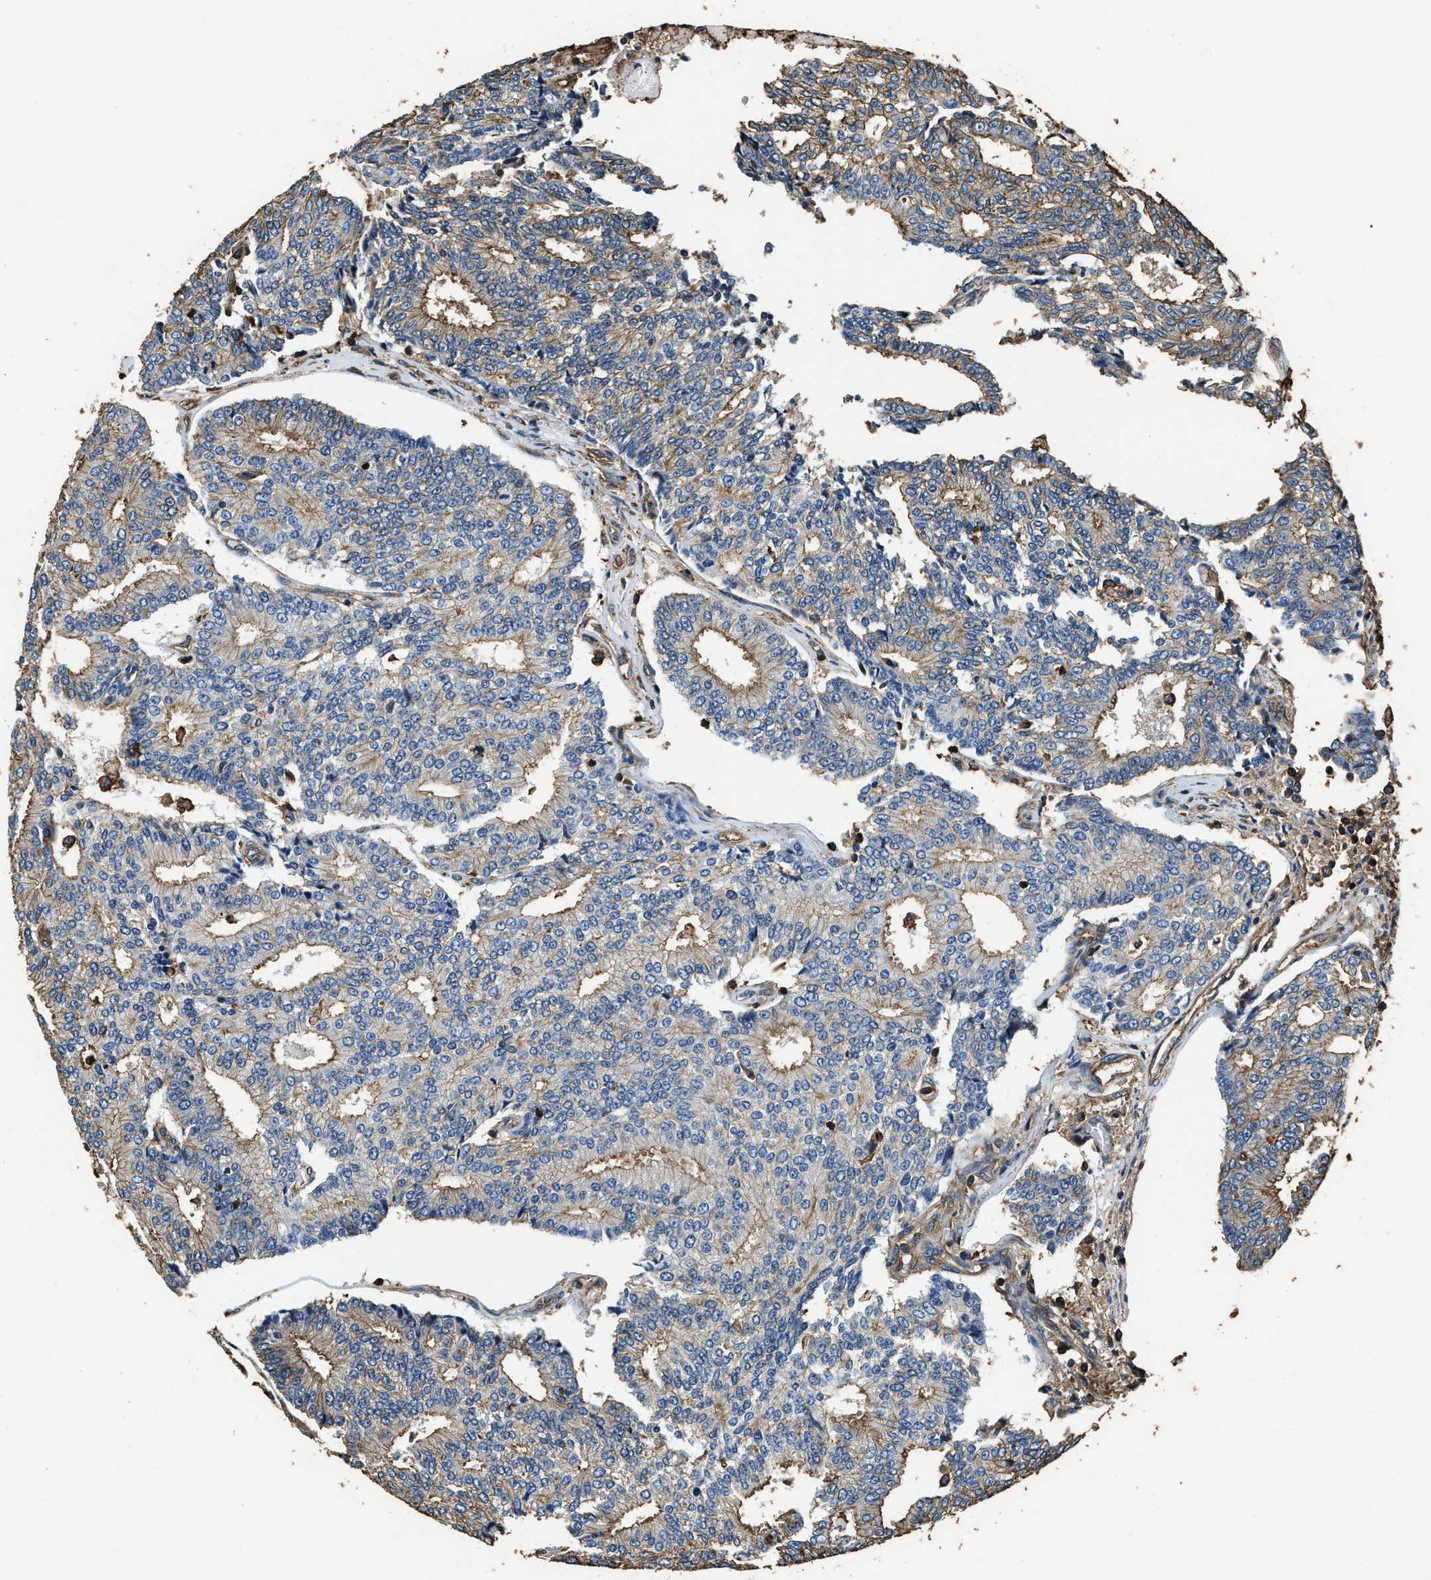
{"staining": {"intensity": "moderate", "quantity": "25%-75%", "location": "cytoplasmic/membranous"}, "tissue": "prostate cancer", "cell_type": "Tumor cells", "image_type": "cancer", "snomed": [{"axis": "morphology", "description": "Adenocarcinoma, High grade"}, {"axis": "topography", "description": "Prostate"}], "caption": "A brown stain labels moderate cytoplasmic/membranous positivity of a protein in adenocarcinoma (high-grade) (prostate) tumor cells.", "gene": "ACCS", "patient": {"sex": "male", "age": 55}}